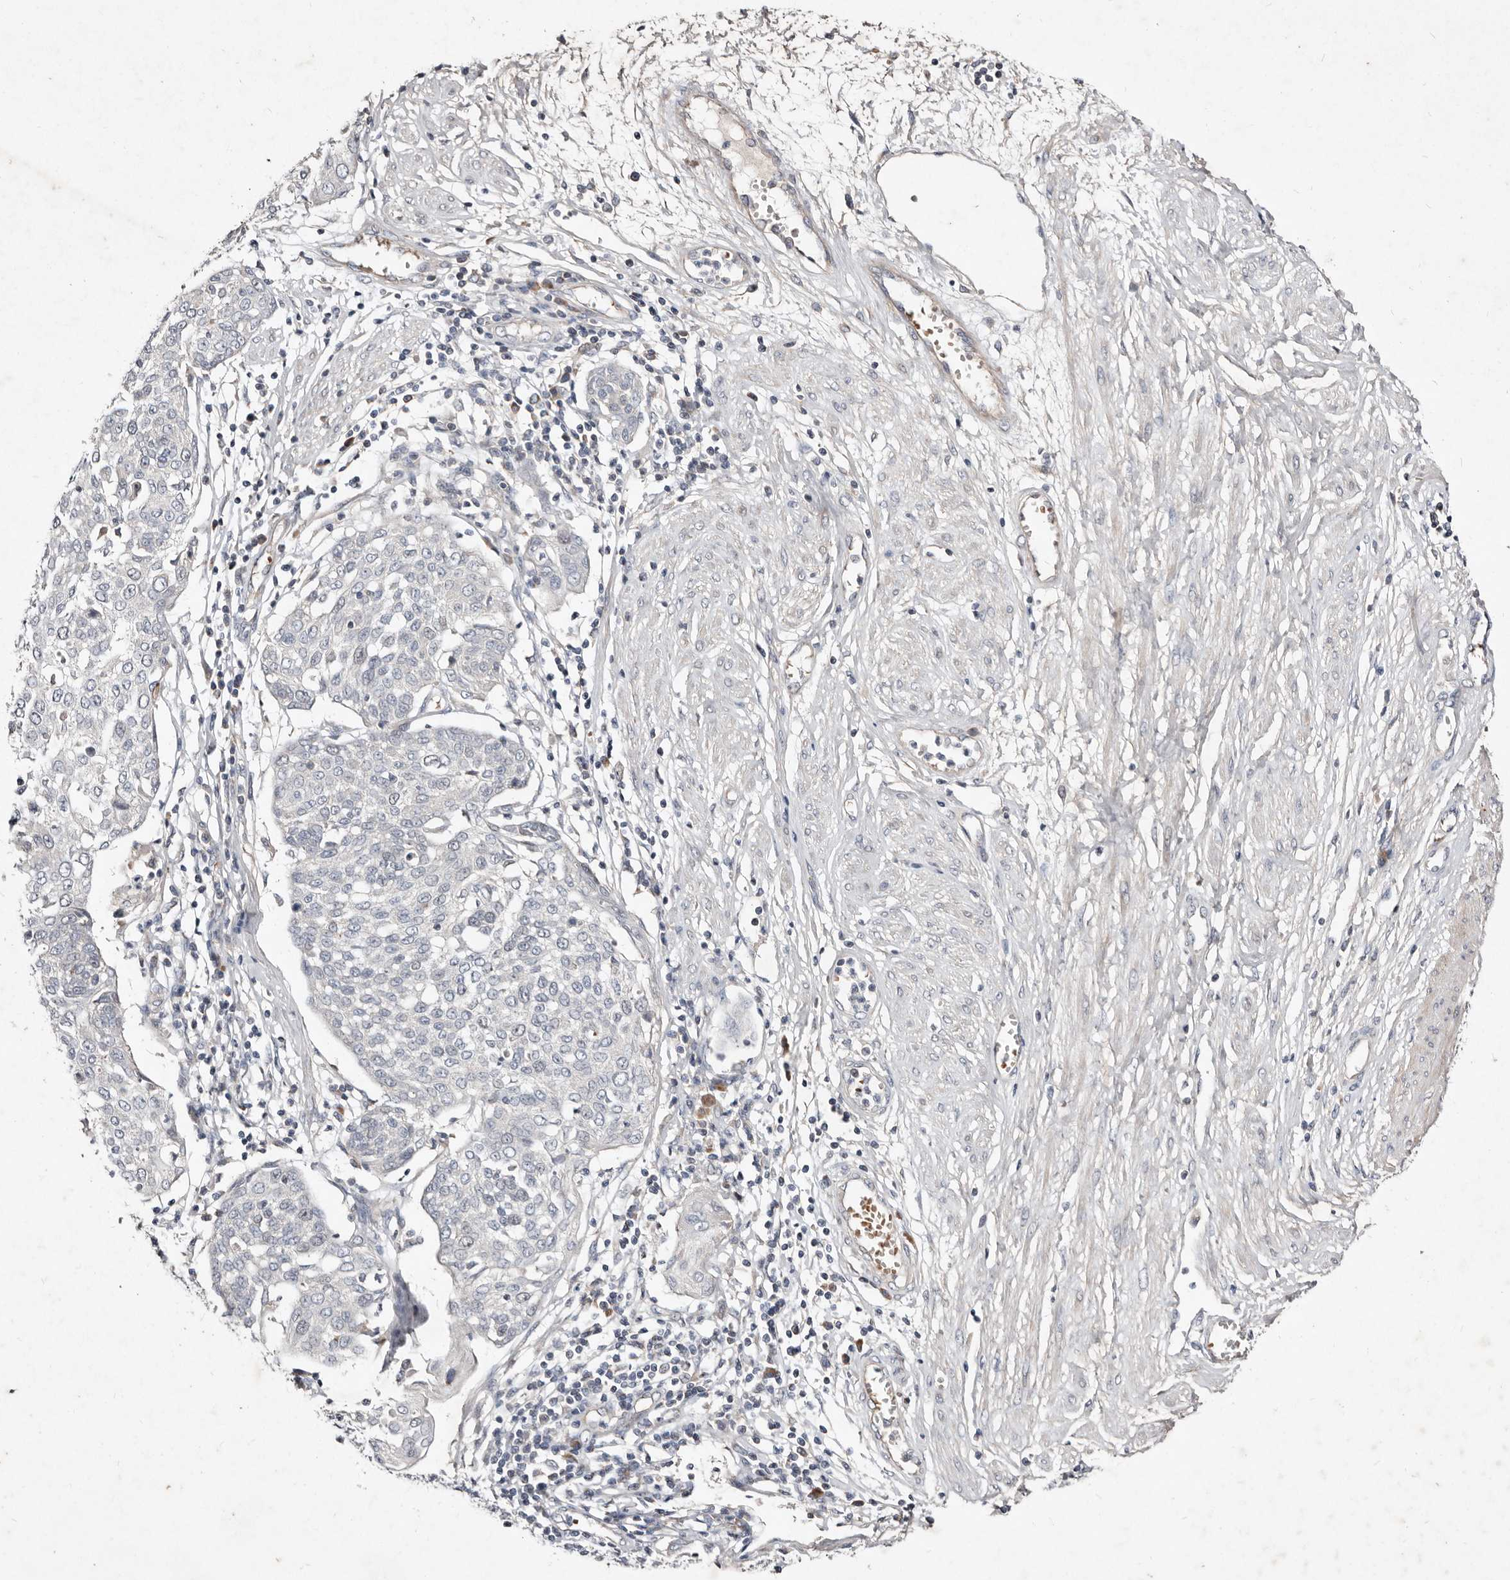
{"staining": {"intensity": "negative", "quantity": "none", "location": "none"}, "tissue": "cervical cancer", "cell_type": "Tumor cells", "image_type": "cancer", "snomed": [{"axis": "morphology", "description": "Squamous cell carcinoma, NOS"}, {"axis": "topography", "description": "Cervix"}], "caption": "Immunohistochemistry (IHC) image of cervical cancer (squamous cell carcinoma) stained for a protein (brown), which exhibits no staining in tumor cells. (DAB IHC, high magnification).", "gene": "SLC25A20", "patient": {"sex": "female", "age": 34}}